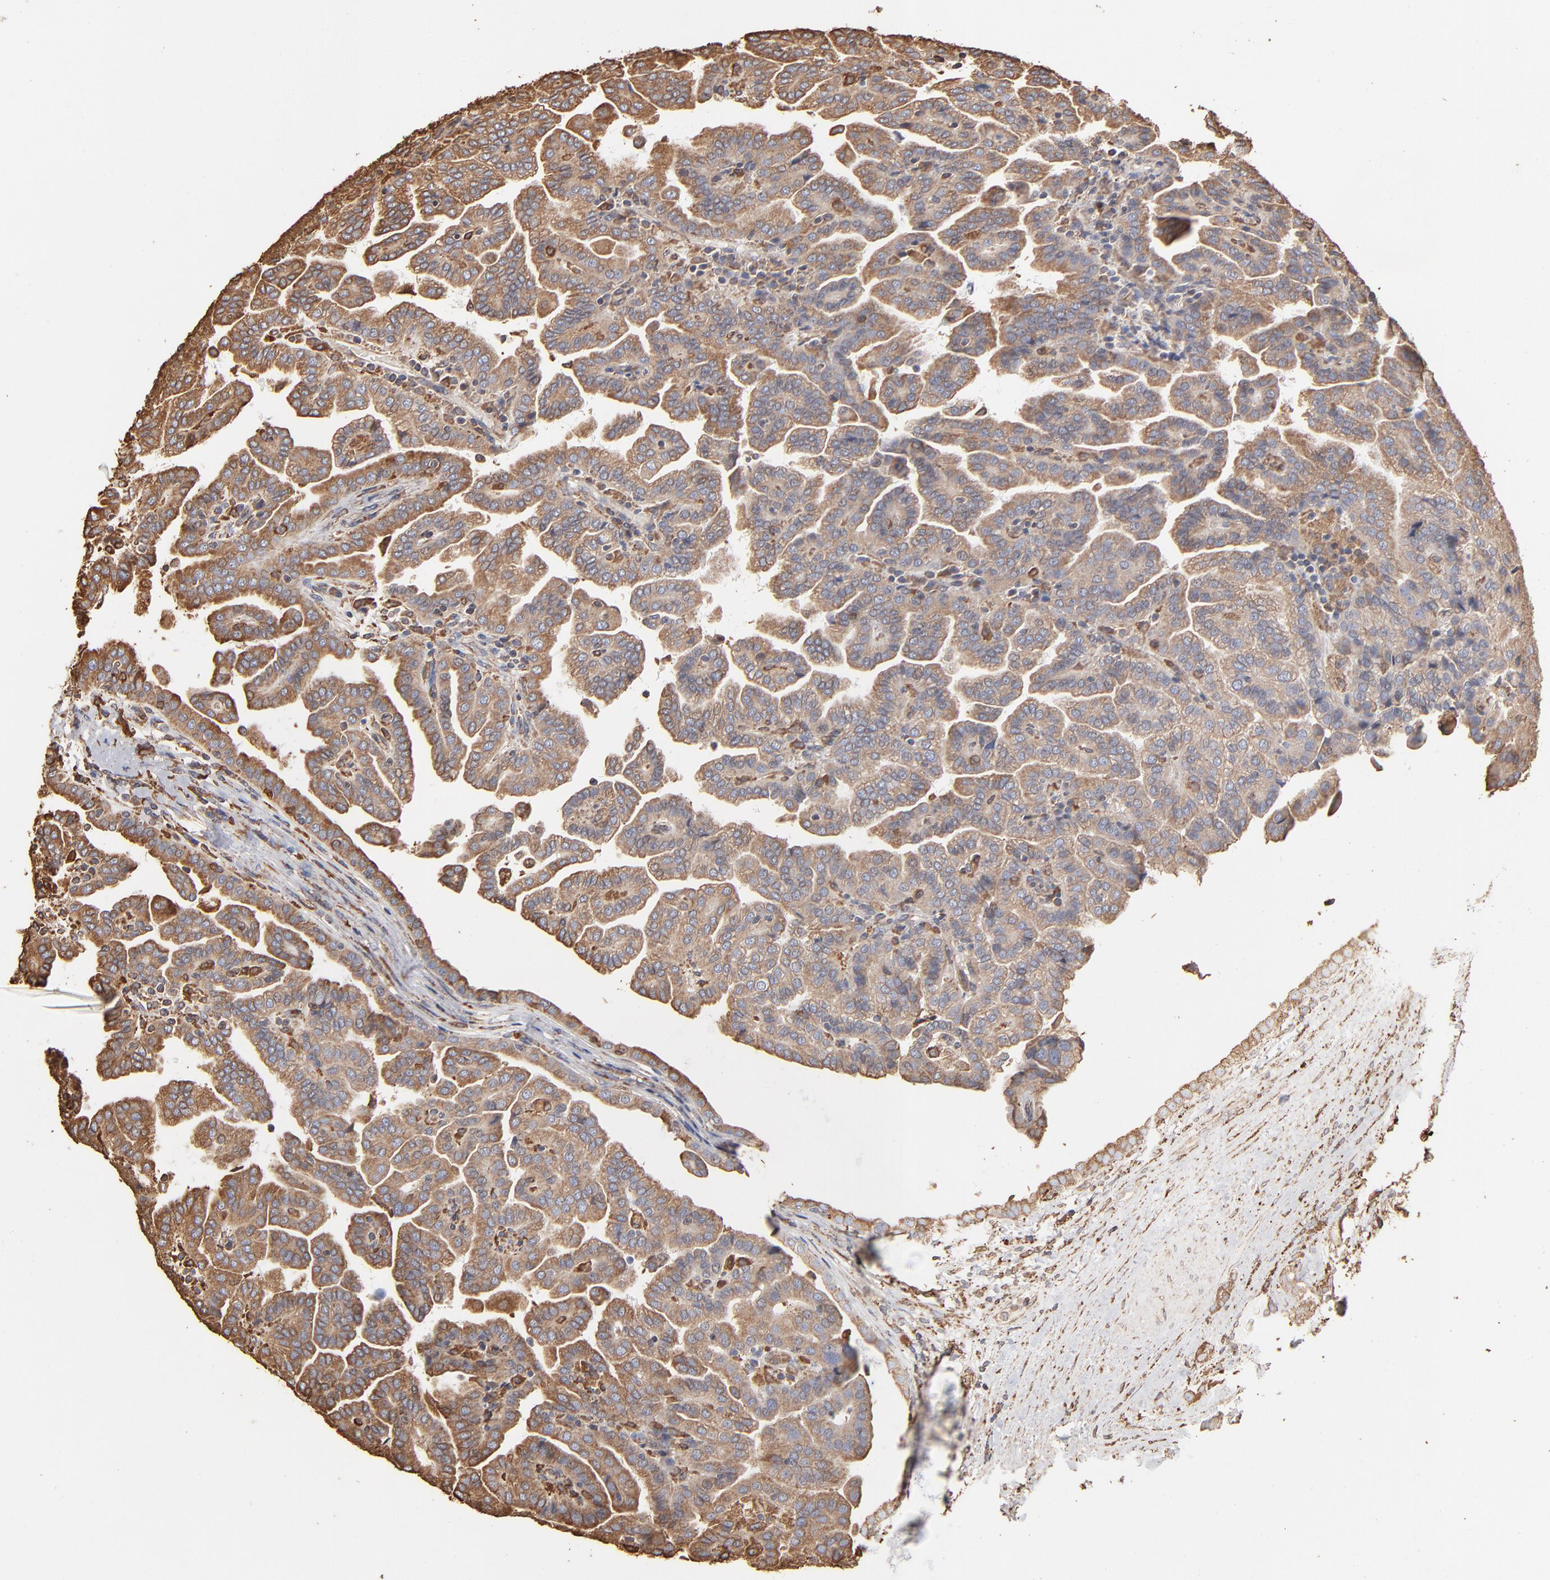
{"staining": {"intensity": "moderate", "quantity": ">75%", "location": "cytoplasmic/membranous"}, "tissue": "renal cancer", "cell_type": "Tumor cells", "image_type": "cancer", "snomed": [{"axis": "morphology", "description": "Adenocarcinoma, NOS"}, {"axis": "topography", "description": "Kidney"}], "caption": "DAB (3,3'-diaminobenzidine) immunohistochemical staining of human renal cancer (adenocarcinoma) shows moderate cytoplasmic/membranous protein staining in about >75% of tumor cells.", "gene": "PDIA3", "patient": {"sex": "male", "age": 61}}